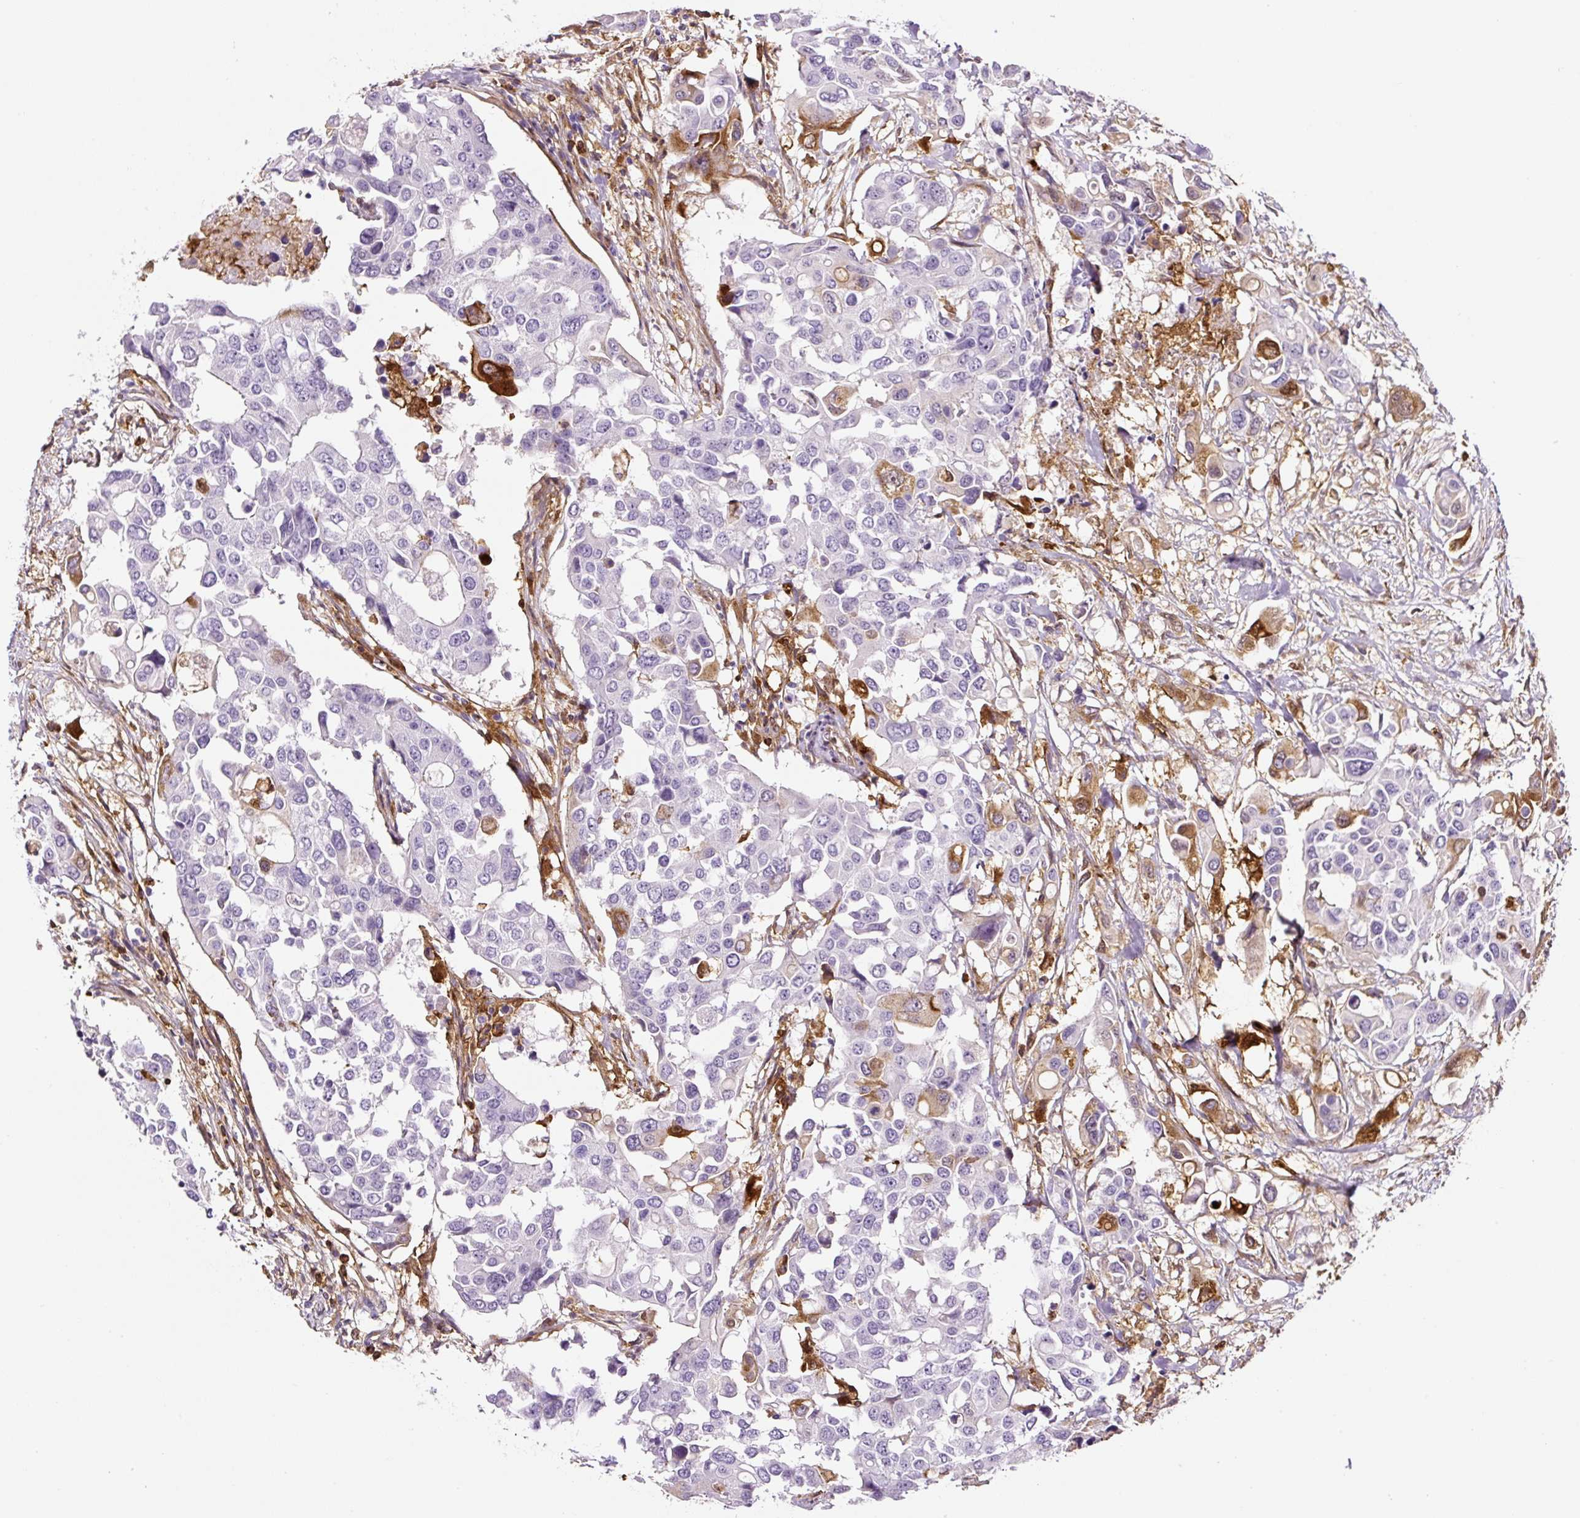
{"staining": {"intensity": "moderate", "quantity": "<25%", "location": "cytoplasmic/membranous,nuclear"}, "tissue": "colorectal cancer", "cell_type": "Tumor cells", "image_type": "cancer", "snomed": [{"axis": "morphology", "description": "Adenocarcinoma, NOS"}, {"axis": "topography", "description": "Colon"}], "caption": "DAB (3,3'-diaminobenzidine) immunohistochemical staining of human colorectal cancer exhibits moderate cytoplasmic/membranous and nuclear protein staining in about <25% of tumor cells. (IHC, brightfield microscopy, high magnification).", "gene": "ANXA1", "patient": {"sex": "male", "age": 77}}